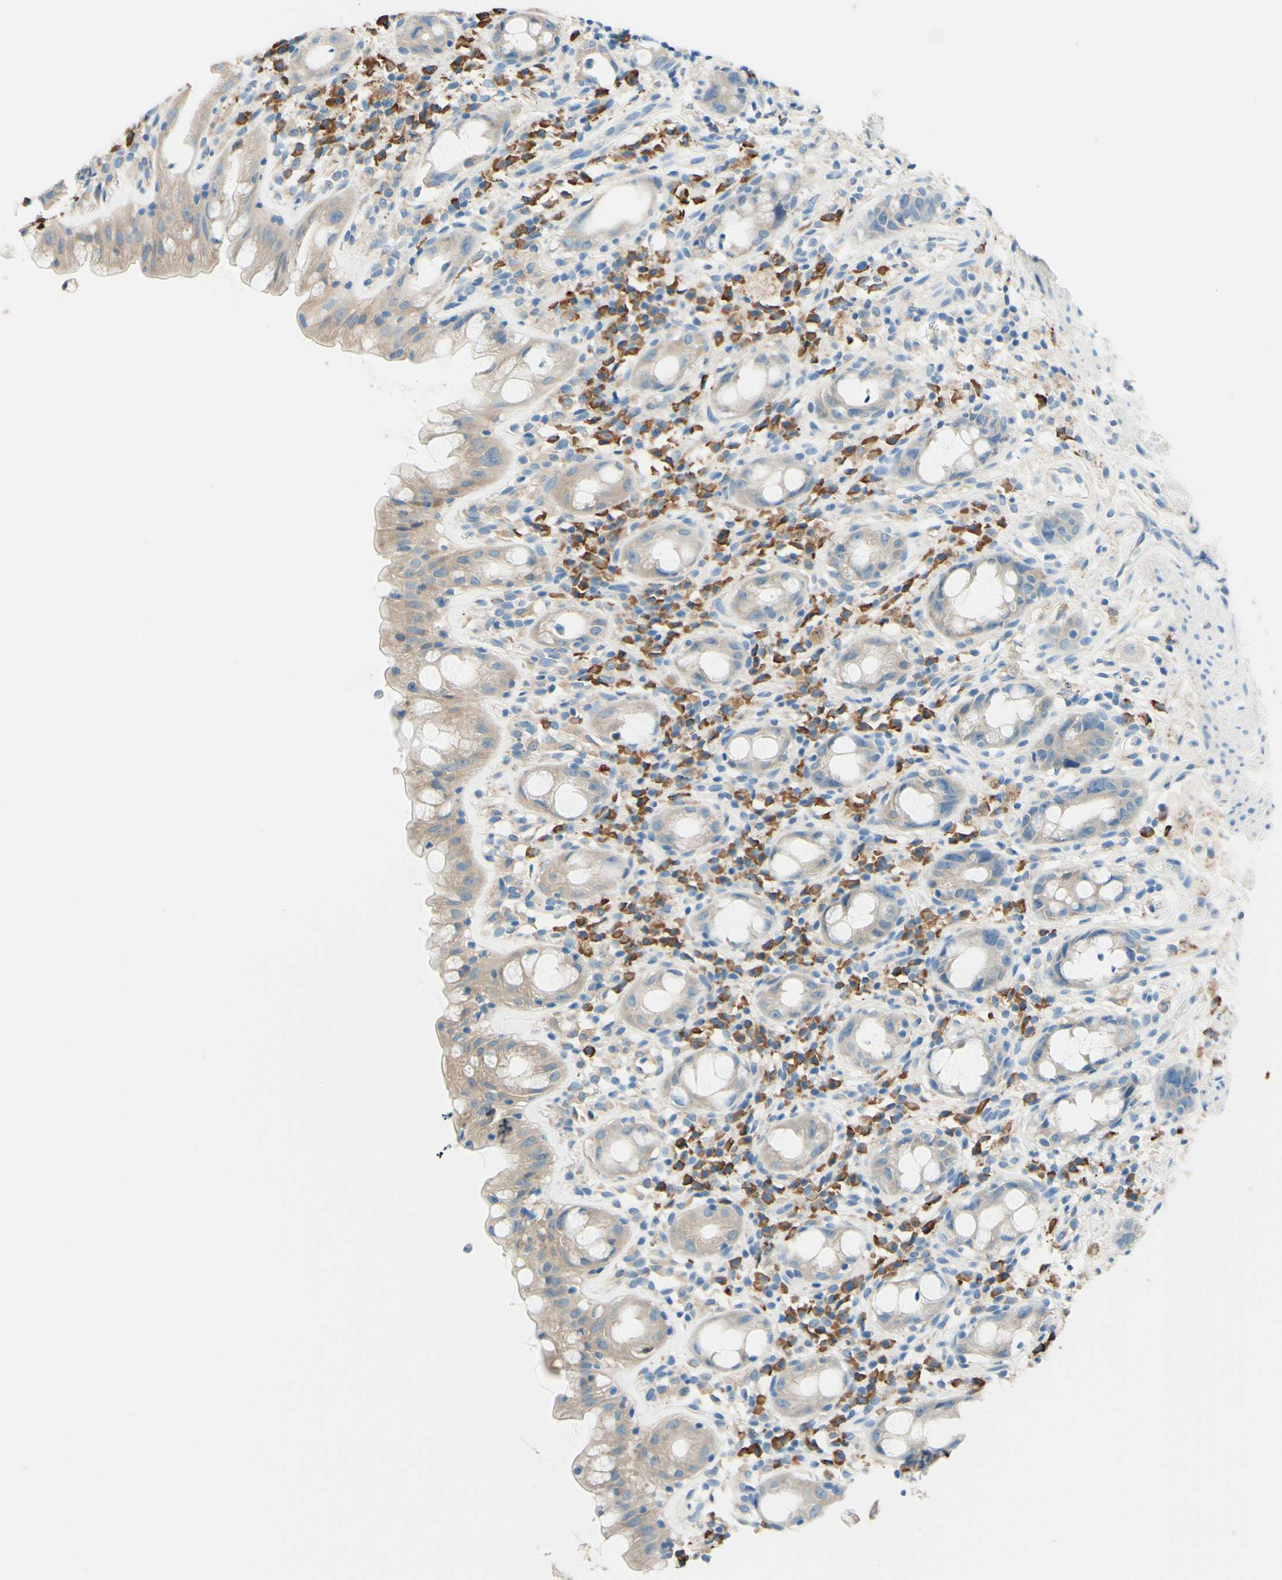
{"staining": {"intensity": "weak", "quantity": ">75%", "location": "cytoplasmic/membranous"}, "tissue": "rectum", "cell_type": "Glandular cells", "image_type": "normal", "snomed": [{"axis": "morphology", "description": "Normal tissue, NOS"}, {"axis": "topography", "description": "Rectum"}], "caption": "Immunohistochemistry staining of benign rectum, which exhibits low levels of weak cytoplasmic/membranous positivity in about >75% of glandular cells indicating weak cytoplasmic/membranous protein positivity. The staining was performed using DAB (brown) for protein detection and nuclei were counterstained in hematoxylin (blue).", "gene": "PASD1", "patient": {"sex": "male", "age": 44}}